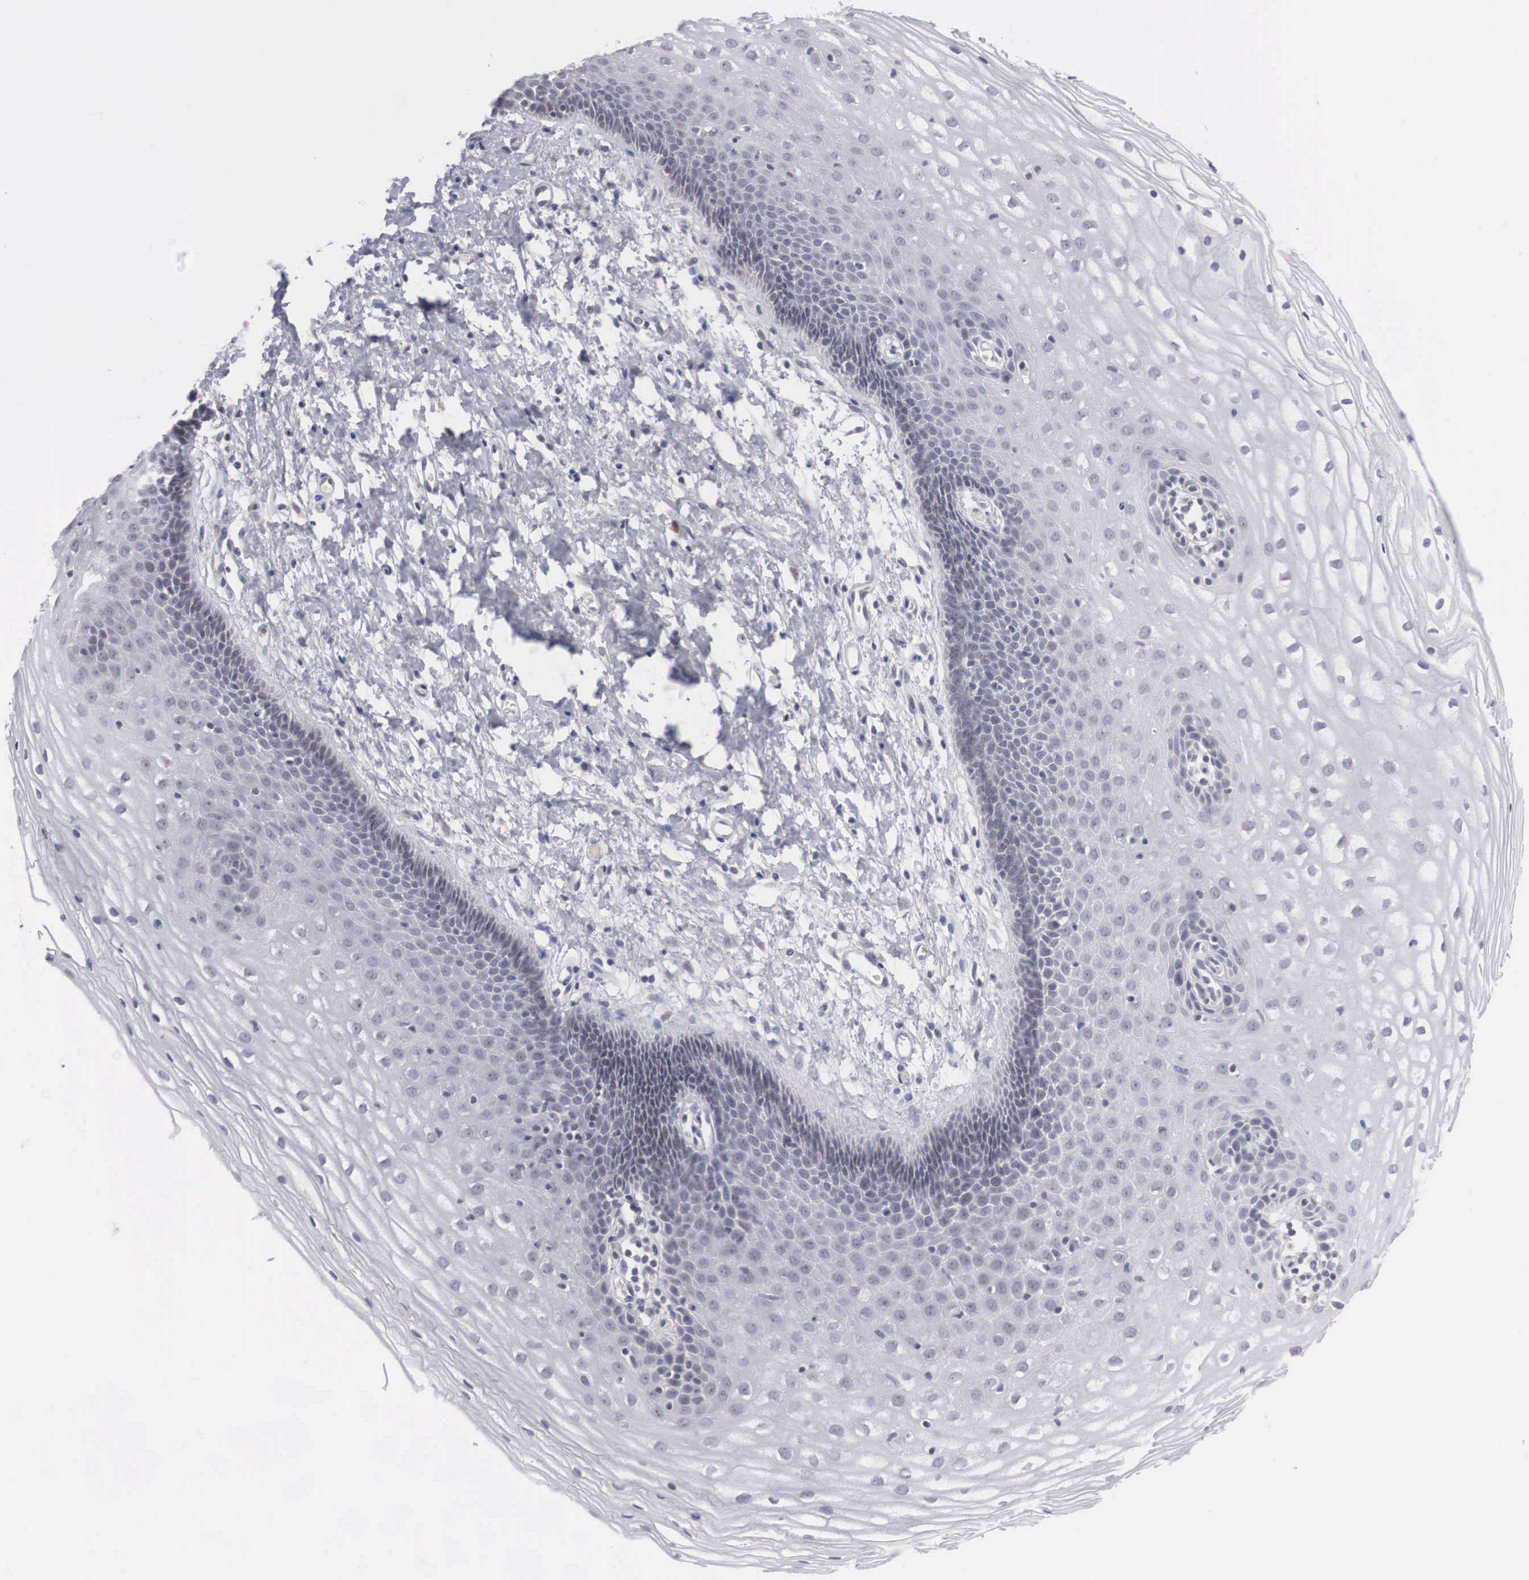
{"staining": {"intensity": "moderate", "quantity": ">75%", "location": "cytoplasmic/membranous"}, "tissue": "cervix", "cell_type": "Glandular cells", "image_type": "normal", "snomed": [{"axis": "morphology", "description": "Normal tissue, NOS"}, {"axis": "topography", "description": "Cervix"}], "caption": "The photomicrograph reveals a brown stain indicating the presence of a protein in the cytoplasmic/membranous of glandular cells in cervix. Using DAB (brown) and hematoxylin (blue) stains, captured at high magnification using brightfield microscopy.", "gene": "WDR89", "patient": {"sex": "female", "age": 53}}